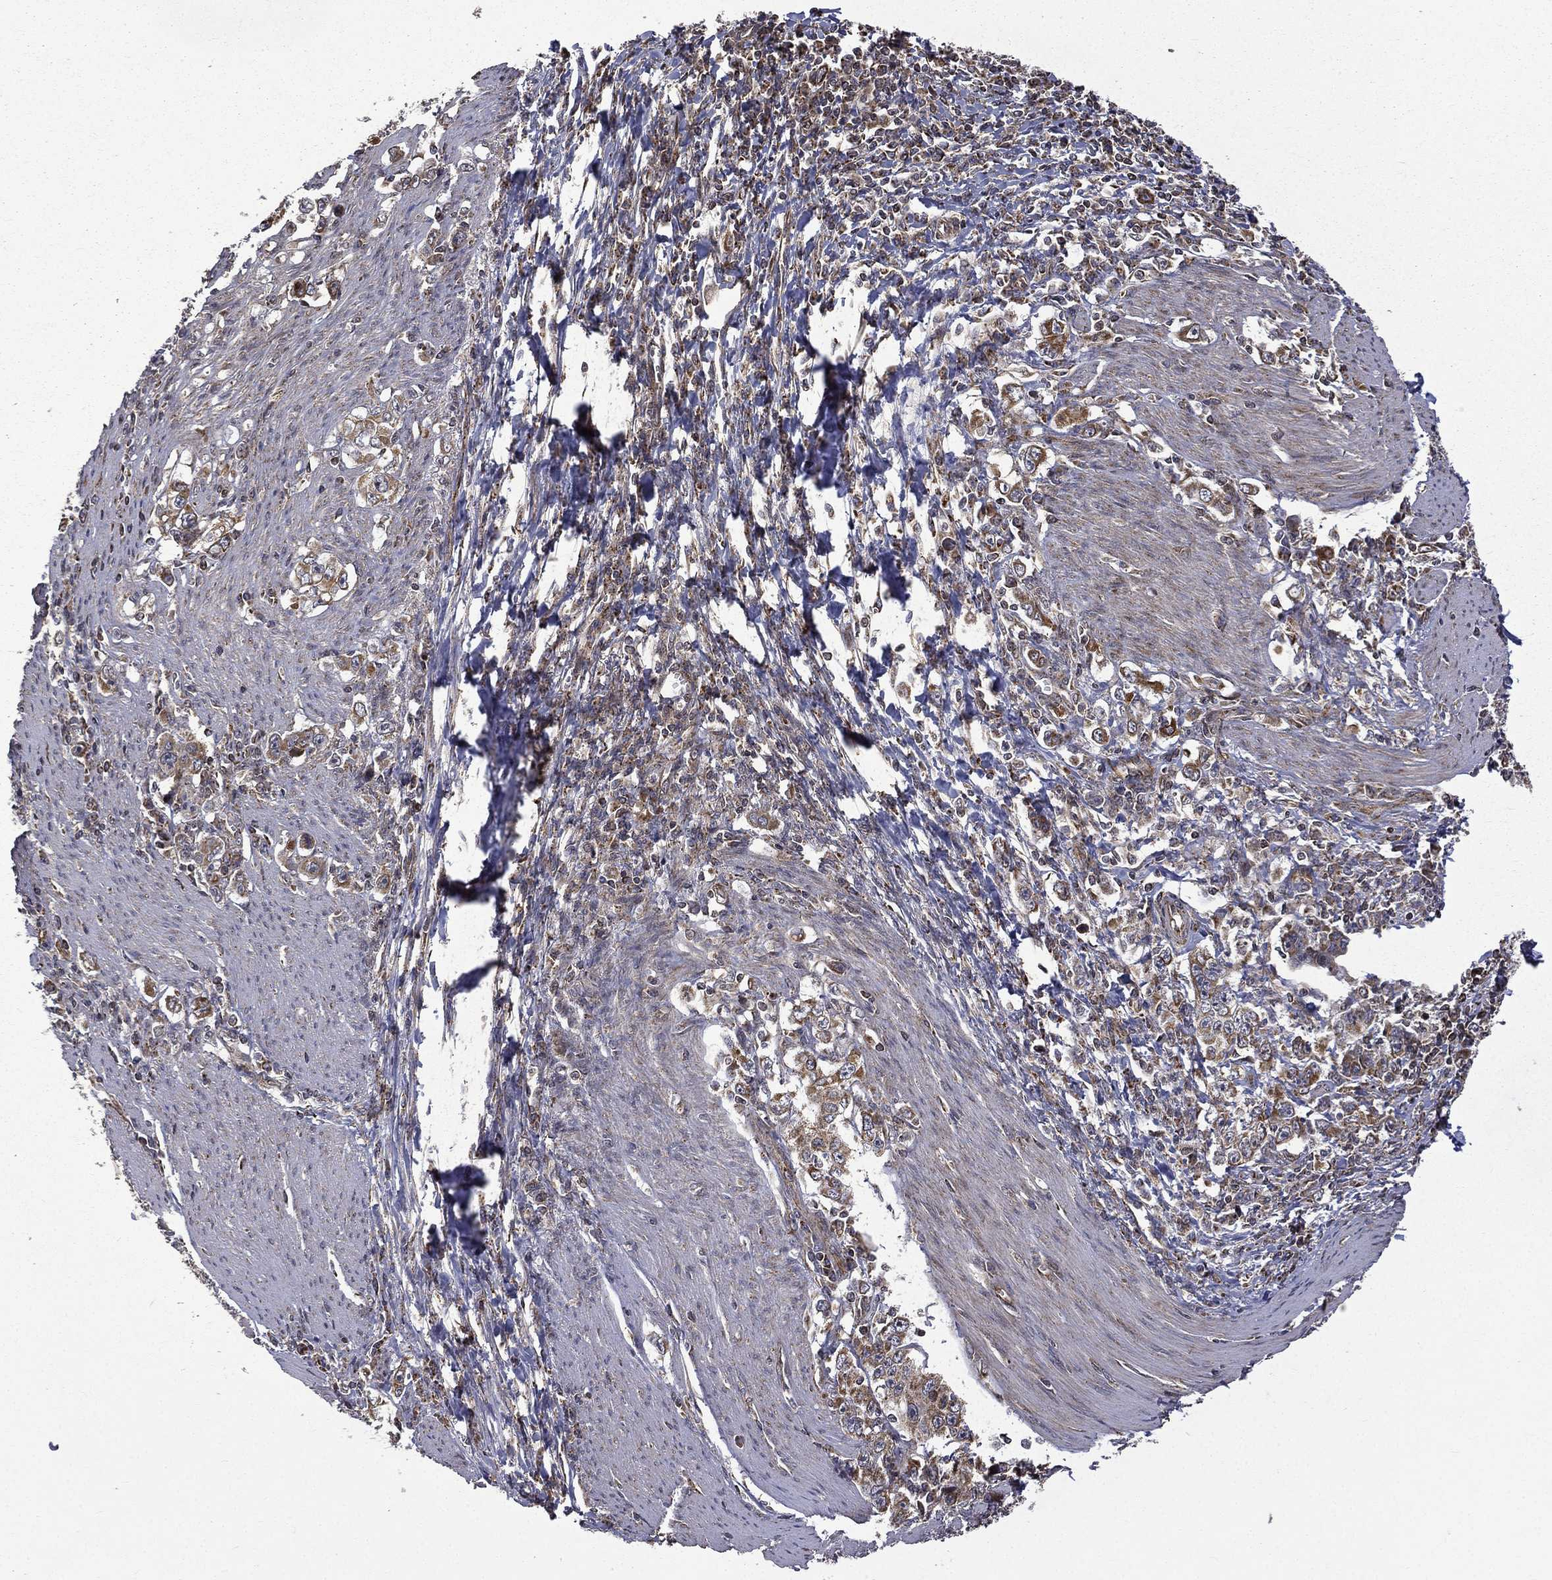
{"staining": {"intensity": "weak", "quantity": "<25%", "location": "cytoplasmic/membranous"}, "tissue": "stomach cancer", "cell_type": "Tumor cells", "image_type": "cancer", "snomed": [{"axis": "morphology", "description": "Adenocarcinoma, NOS"}, {"axis": "topography", "description": "Stomach, lower"}], "caption": "Tumor cells show no significant staining in stomach adenocarcinoma.", "gene": "GIMAP6", "patient": {"sex": "female", "age": 72}}